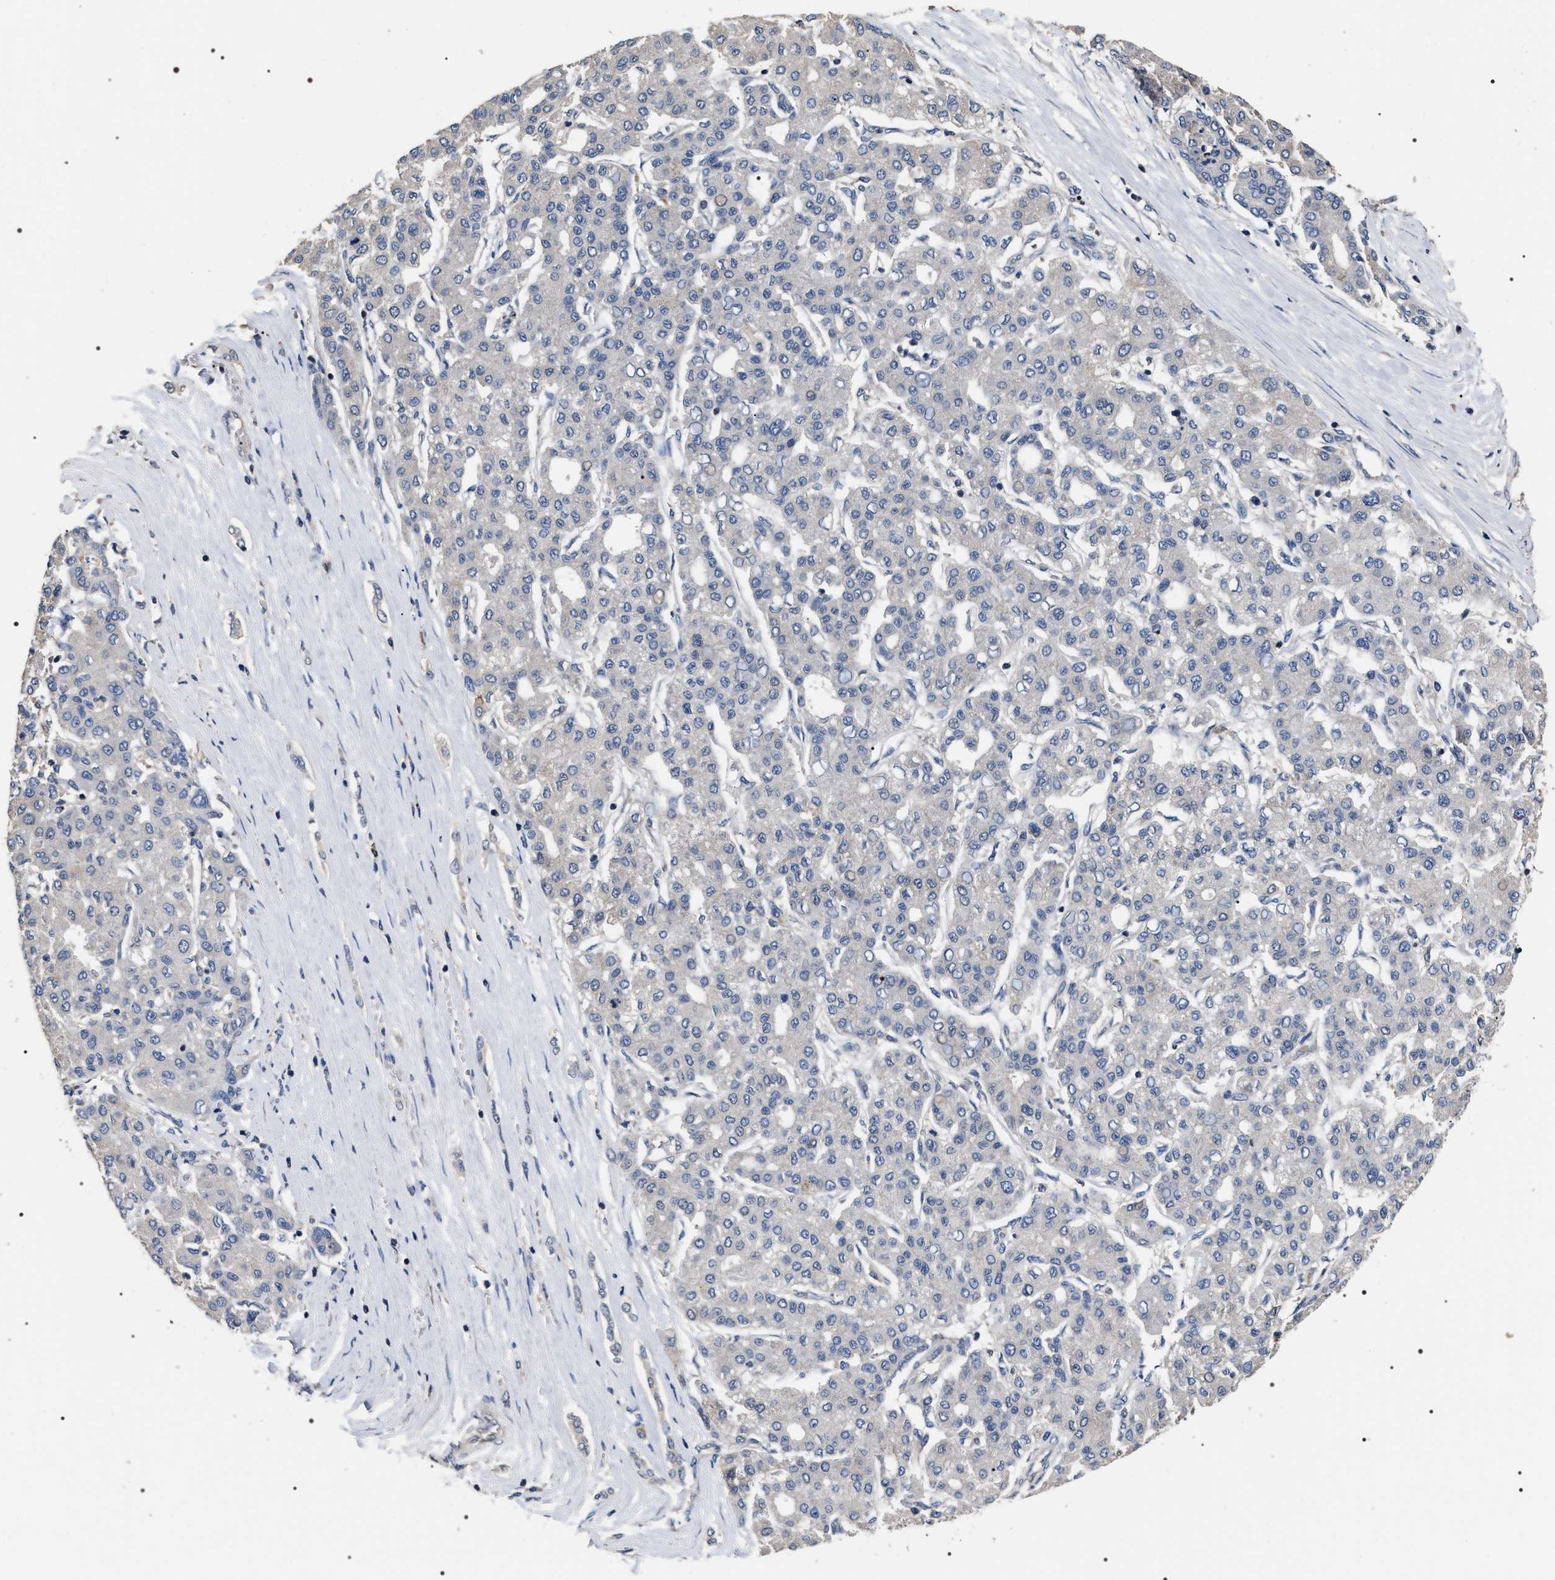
{"staining": {"intensity": "negative", "quantity": "none", "location": "none"}, "tissue": "liver cancer", "cell_type": "Tumor cells", "image_type": "cancer", "snomed": [{"axis": "morphology", "description": "Carcinoma, Hepatocellular, NOS"}, {"axis": "topography", "description": "Liver"}], "caption": "High magnification brightfield microscopy of liver cancer stained with DAB (3,3'-diaminobenzidine) (brown) and counterstained with hematoxylin (blue): tumor cells show no significant positivity.", "gene": "UPF3A", "patient": {"sex": "male", "age": 65}}